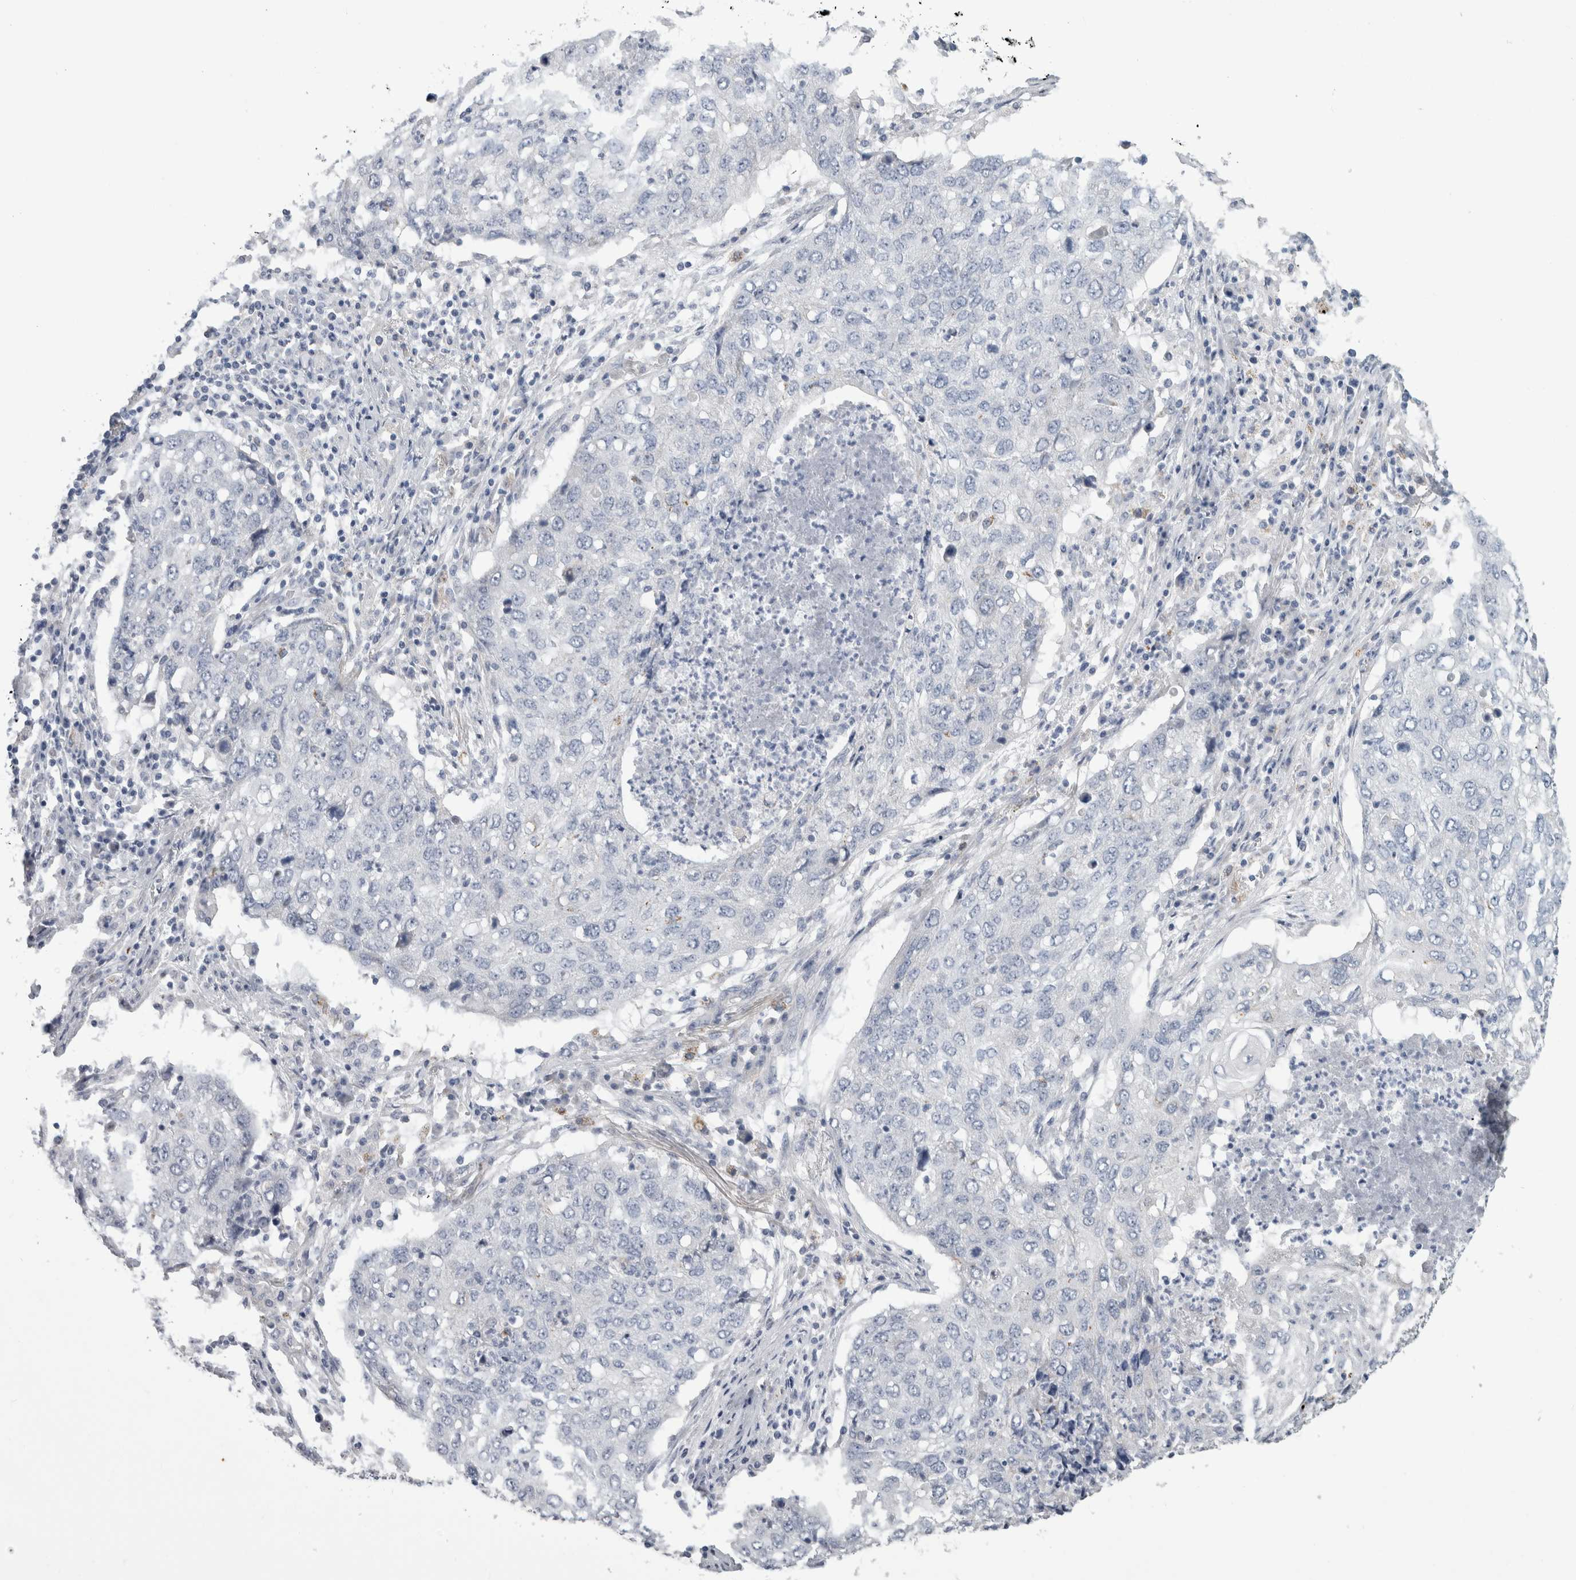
{"staining": {"intensity": "negative", "quantity": "none", "location": "none"}, "tissue": "lung cancer", "cell_type": "Tumor cells", "image_type": "cancer", "snomed": [{"axis": "morphology", "description": "Squamous cell carcinoma, NOS"}, {"axis": "topography", "description": "Lung"}], "caption": "IHC micrograph of lung cancer stained for a protein (brown), which reveals no staining in tumor cells.", "gene": "GATM", "patient": {"sex": "female", "age": 63}}